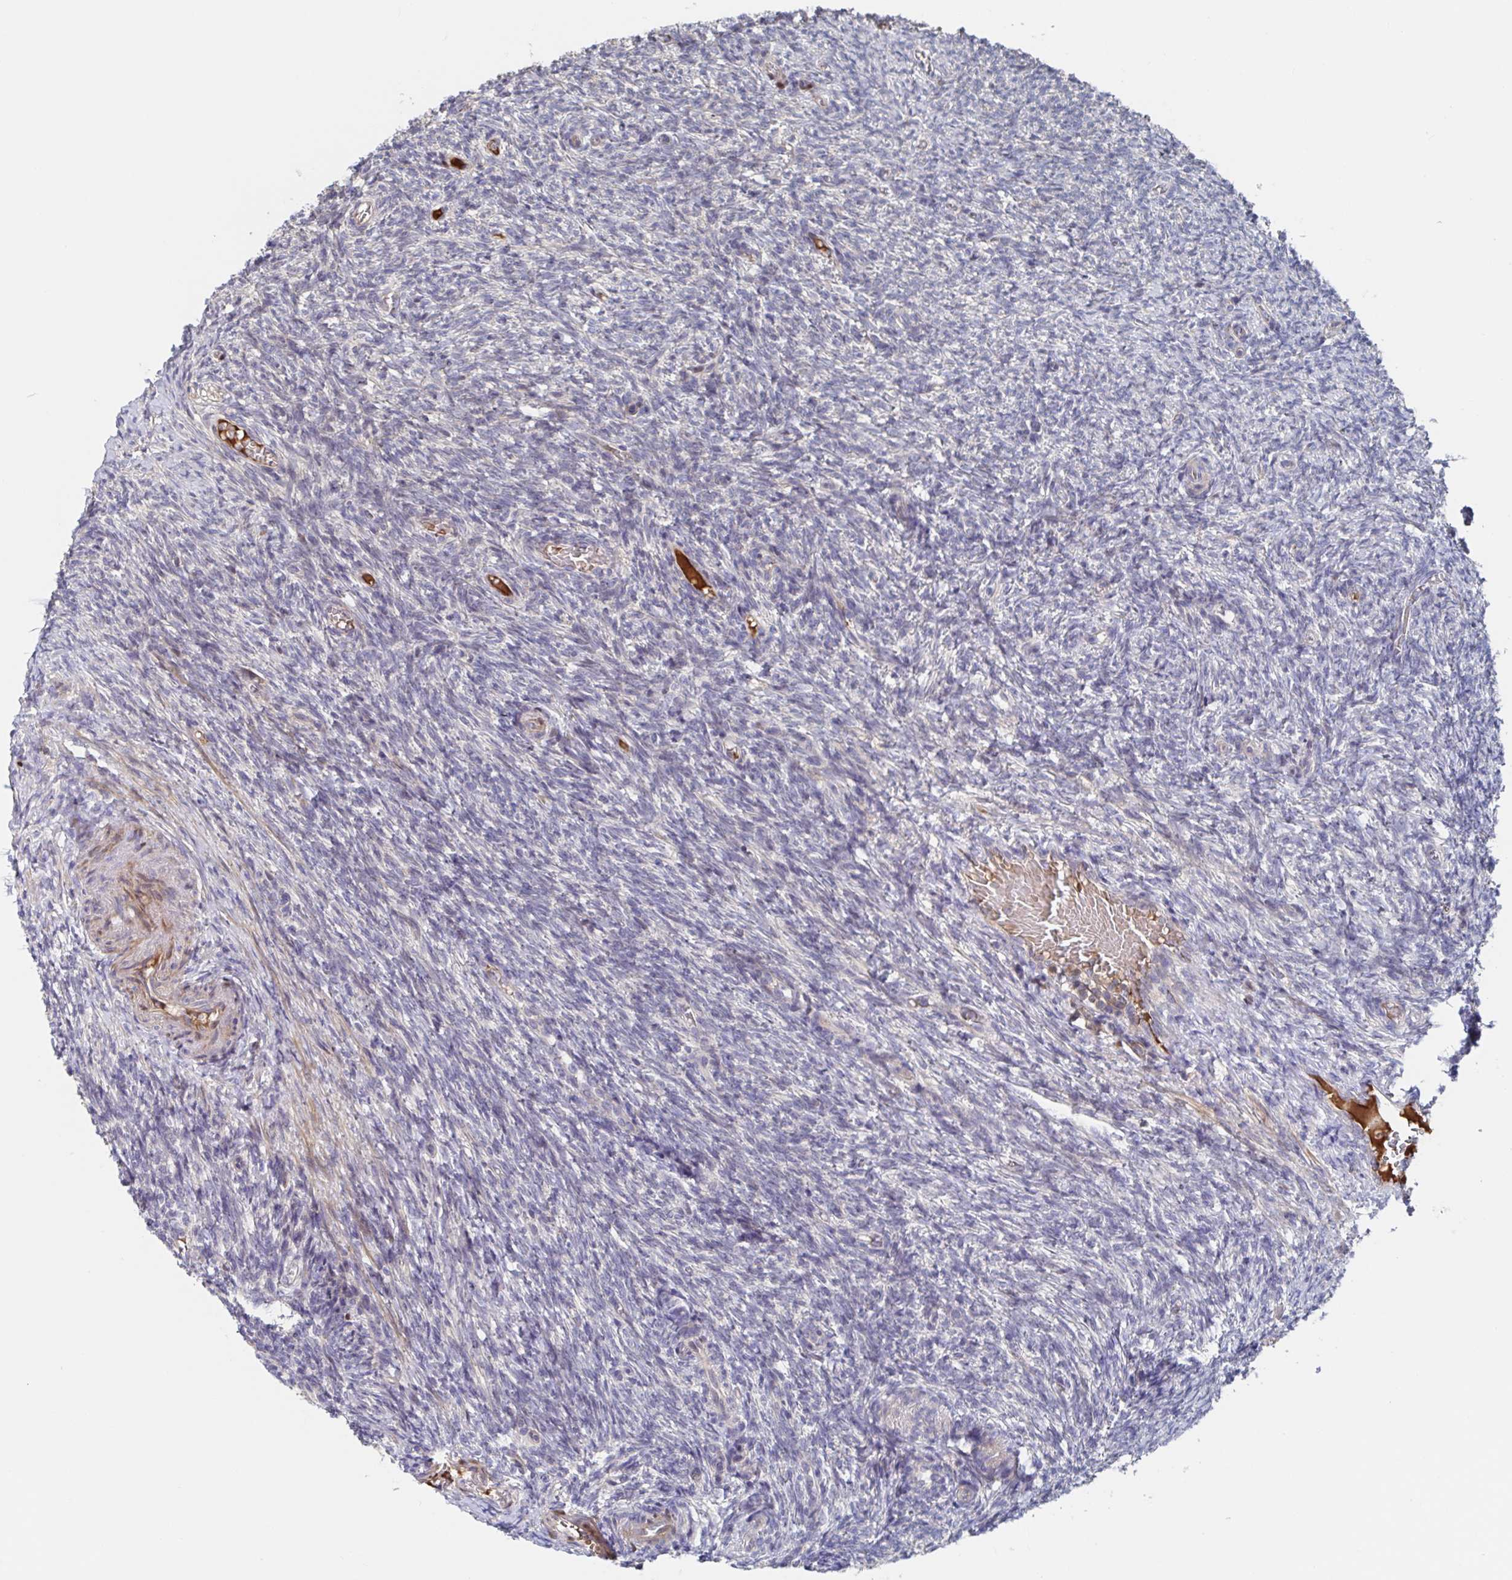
{"staining": {"intensity": "negative", "quantity": "none", "location": "none"}, "tissue": "ovary", "cell_type": "Ovarian stroma cells", "image_type": "normal", "snomed": [{"axis": "morphology", "description": "Normal tissue, NOS"}, {"axis": "topography", "description": "Ovary"}], "caption": "Normal ovary was stained to show a protein in brown. There is no significant positivity in ovarian stroma cells. Nuclei are stained in blue.", "gene": "DHRS12", "patient": {"sex": "female", "age": 39}}